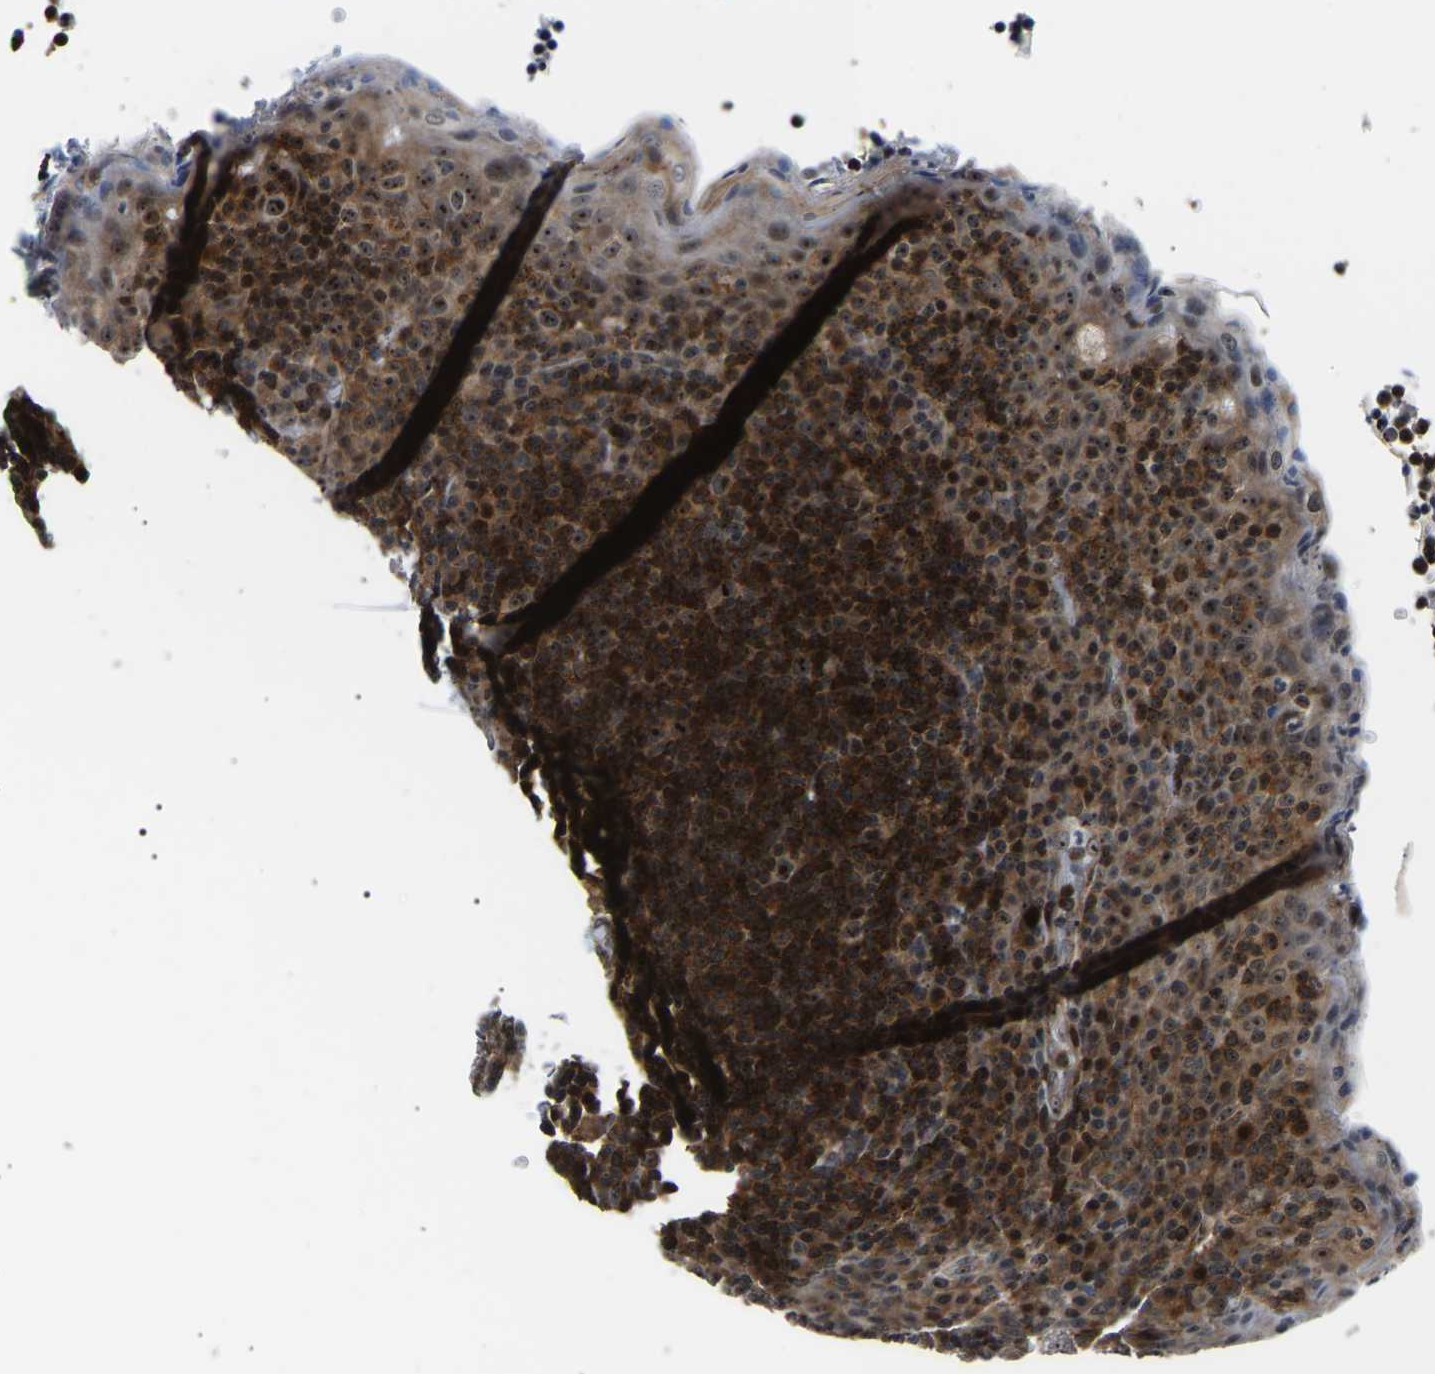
{"staining": {"intensity": "moderate", "quantity": ">75%", "location": "cytoplasmic/membranous,nuclear"}, "tissue": "tonsil", "cell_type": "Germinal center cells", "image_type": "normal", "snomed": [{"axis": "morphology", "description": "Normal tissue, NOS"}, {"axis": "topography", "description": "Tonsil"}], "caption": "This is a micrograph of IHC staining of normal tonsil, which shows moderate positivity in the cytoplasmic/membranous,nuclear of germinal center cells.", "gene": "RRP1B", "patient": {"sex": "male", "age": 17}}